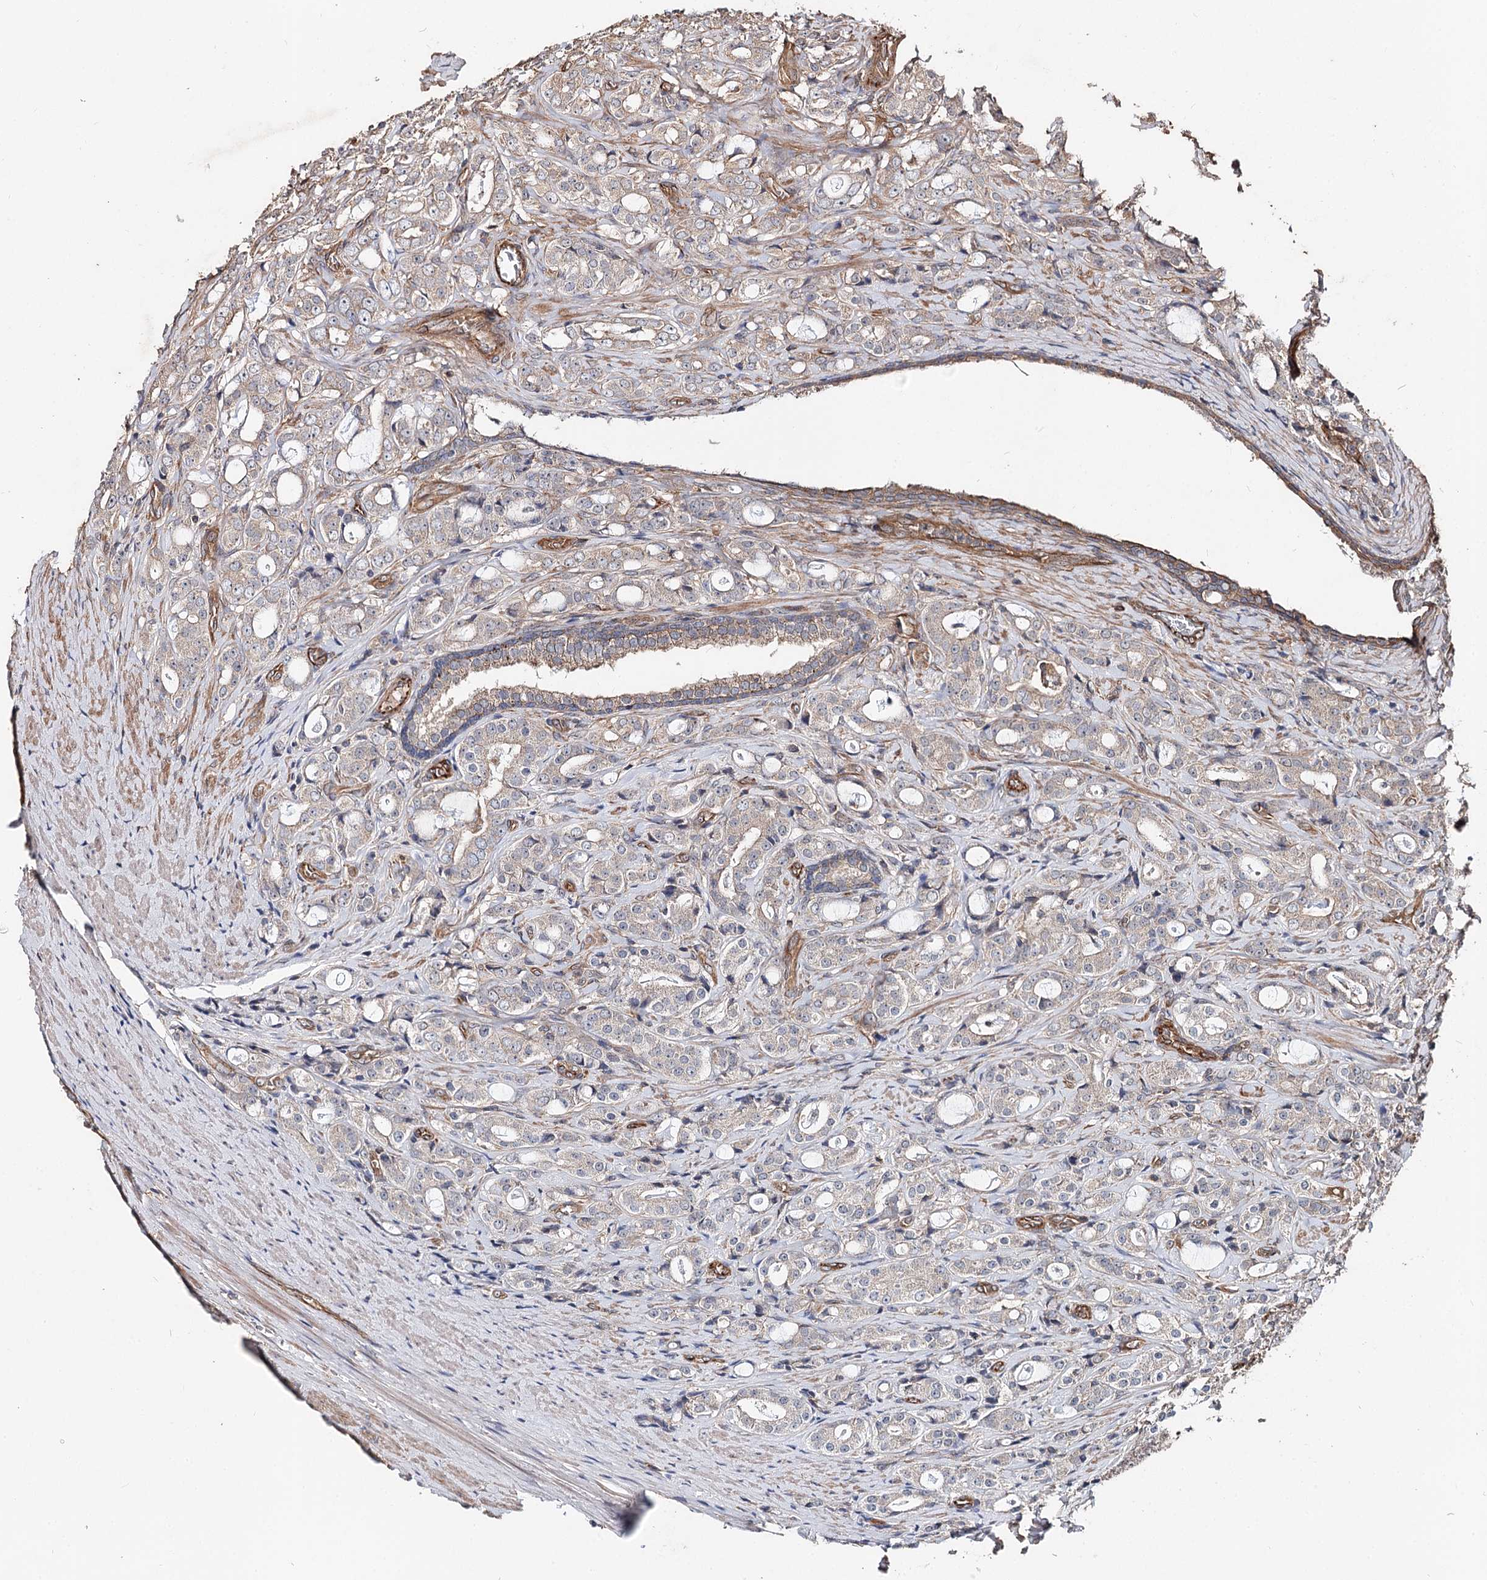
{"staining": {"intensity": "negative", "quantity": "none", "location": "none"}, "tissue": "prostate cancer", "cell_type": "Tumor cells", "image_type": "cancer", "snomed": [{"axis": "morphology", "description": "Adenocarcinoma, High grade"}, {"axis": "topography", "description": "Prostate"}], "caption": "Immunohistochemistry (IHC) of prostate high-grade adenocarcinoma shows no staining in tumor cells. (DAB (3,3'-diaminobenzidine) immunohistochemistry (IHC) with hematoxylin counter stain).", "gene": "SPART", "patient": {"sex": "male", "age": 63}}